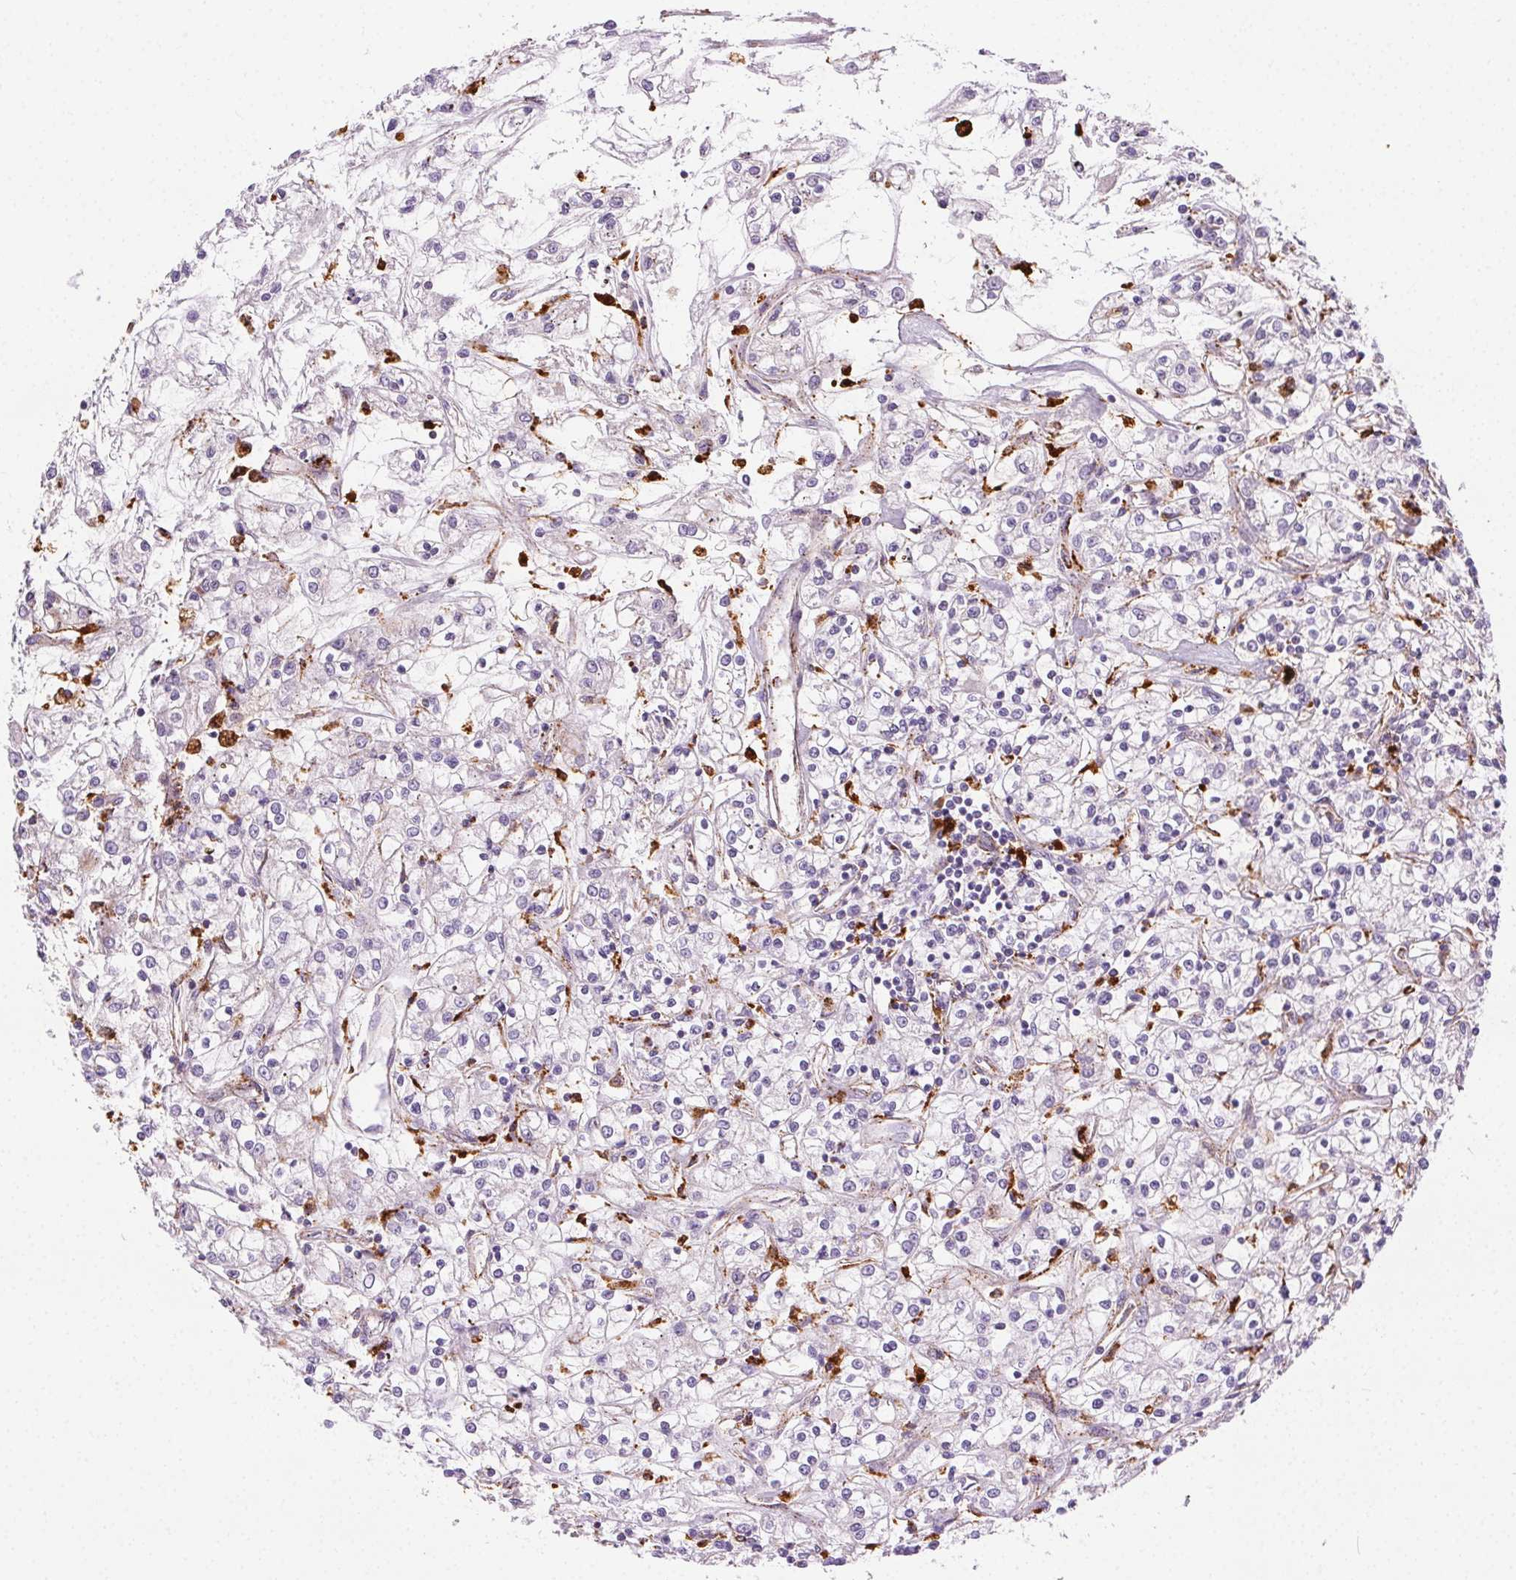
{"staining": {"intensity": "negative", "quantity": "none", "location": "none"}, "tissue": "renal cancer", "cell_type": "Tumor cells", "image_type": "cancer", "snomed": [{"axis": "morphology", "description": "Adenocarcinoma, NOS"}, {"axis": "topography", "description": "Kidney"}], "caption": "High power microscopy photomicrograph of an immunohistochemistry (IHC) photomicrograph of adenocarcinoma (renal), revealing no significant staining in tumor cells.", "gene": "SCPEP1", "patient": {"sex": "female", "age": 59}}